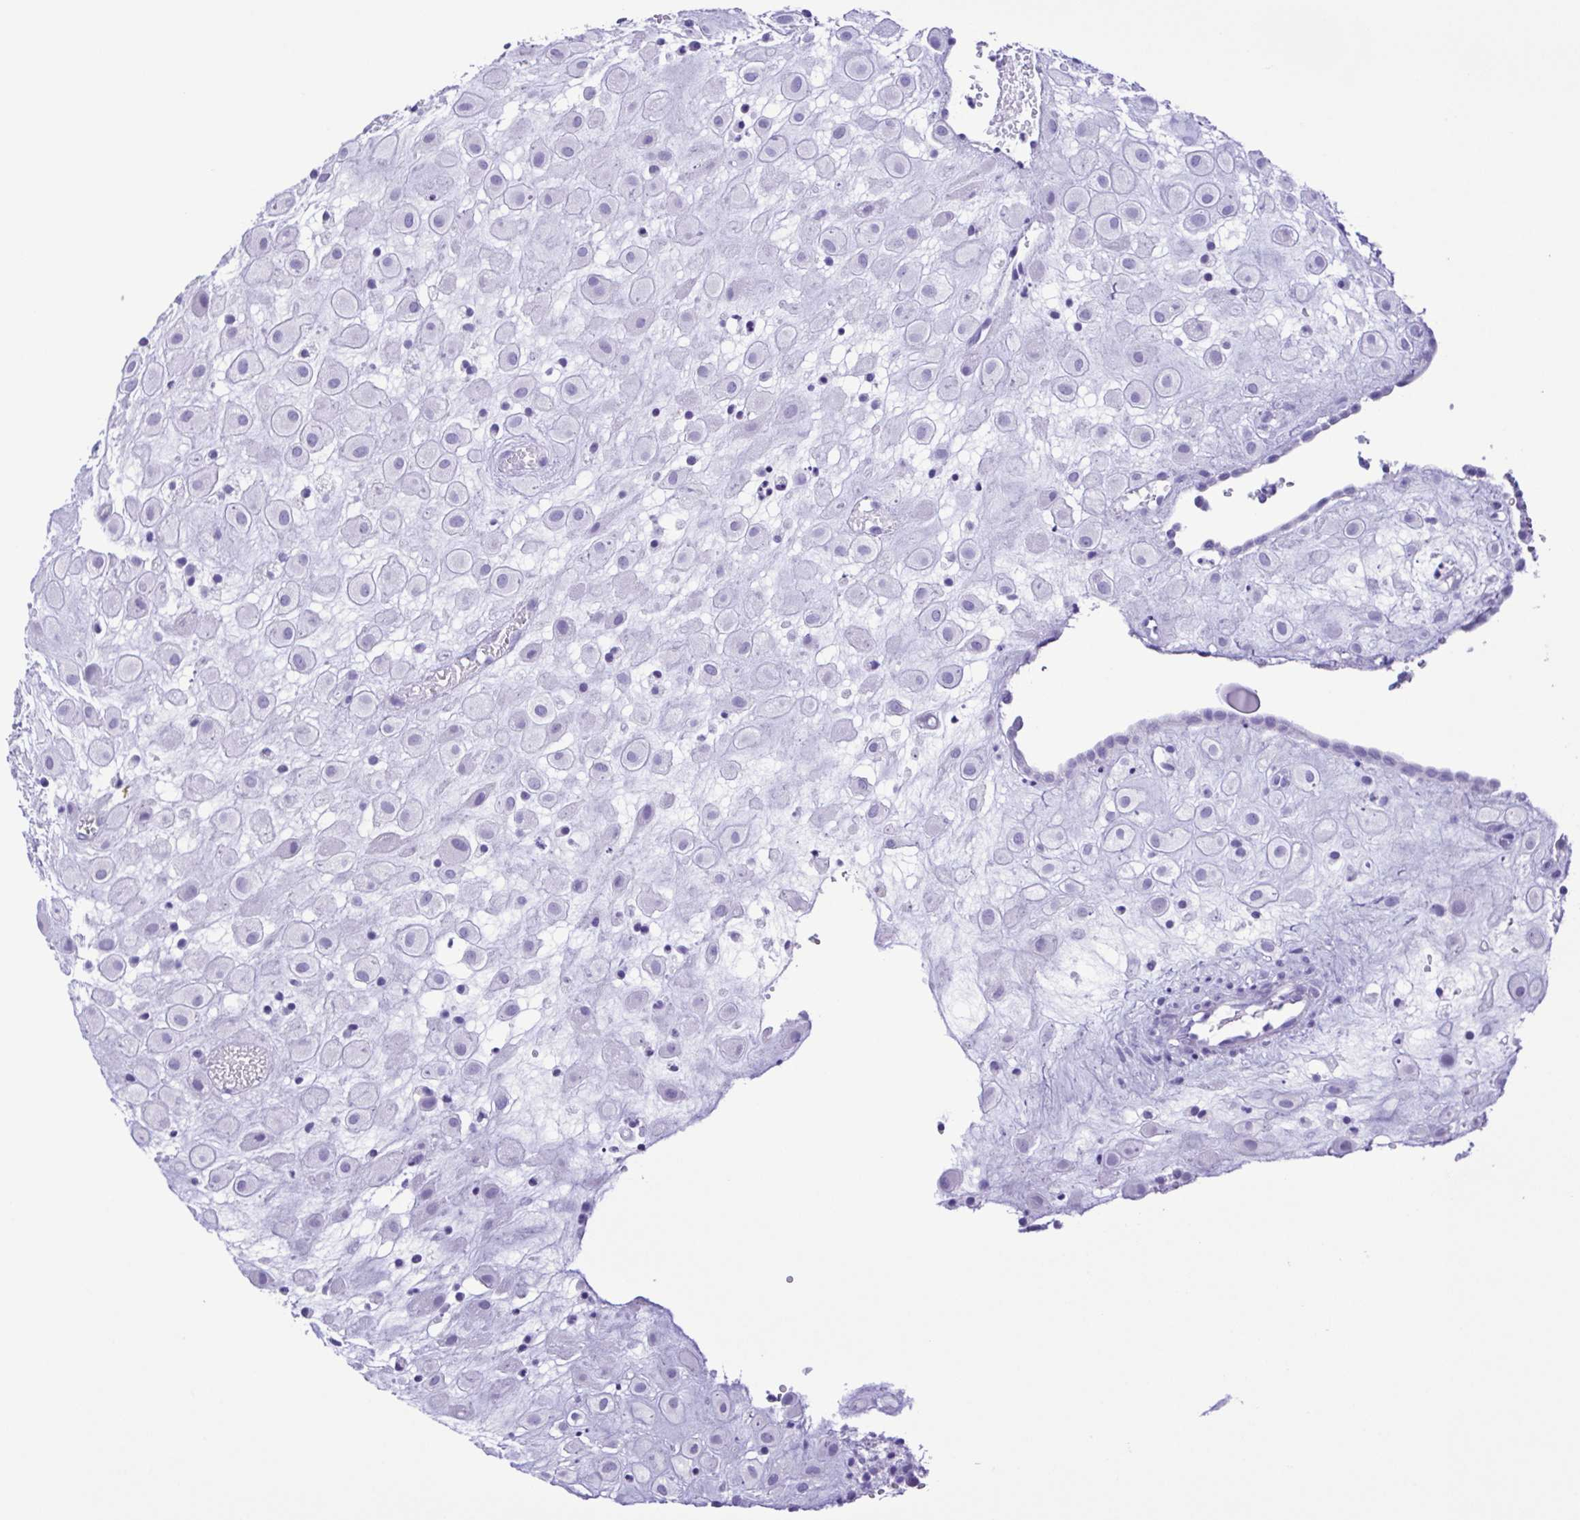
{"staining": {"intensity": "negative", "quantity": "none", "location": "none"}, "tissue": "placenta", "cell_type": "Decidual cells", "image_type": "normal", "snomed": [{"axis": "morphology", "description": "Normal tissue, NOS"}, {"axis": "topography", "description": "Placenta"}], "caption": "An immunohistochemistry (IHC) photomicrograph of benign placenta is shown. There is no staining in decidual cells of placenta.", "gene": "OVGP1", "patient": {"sex": "female", "age": 24}}